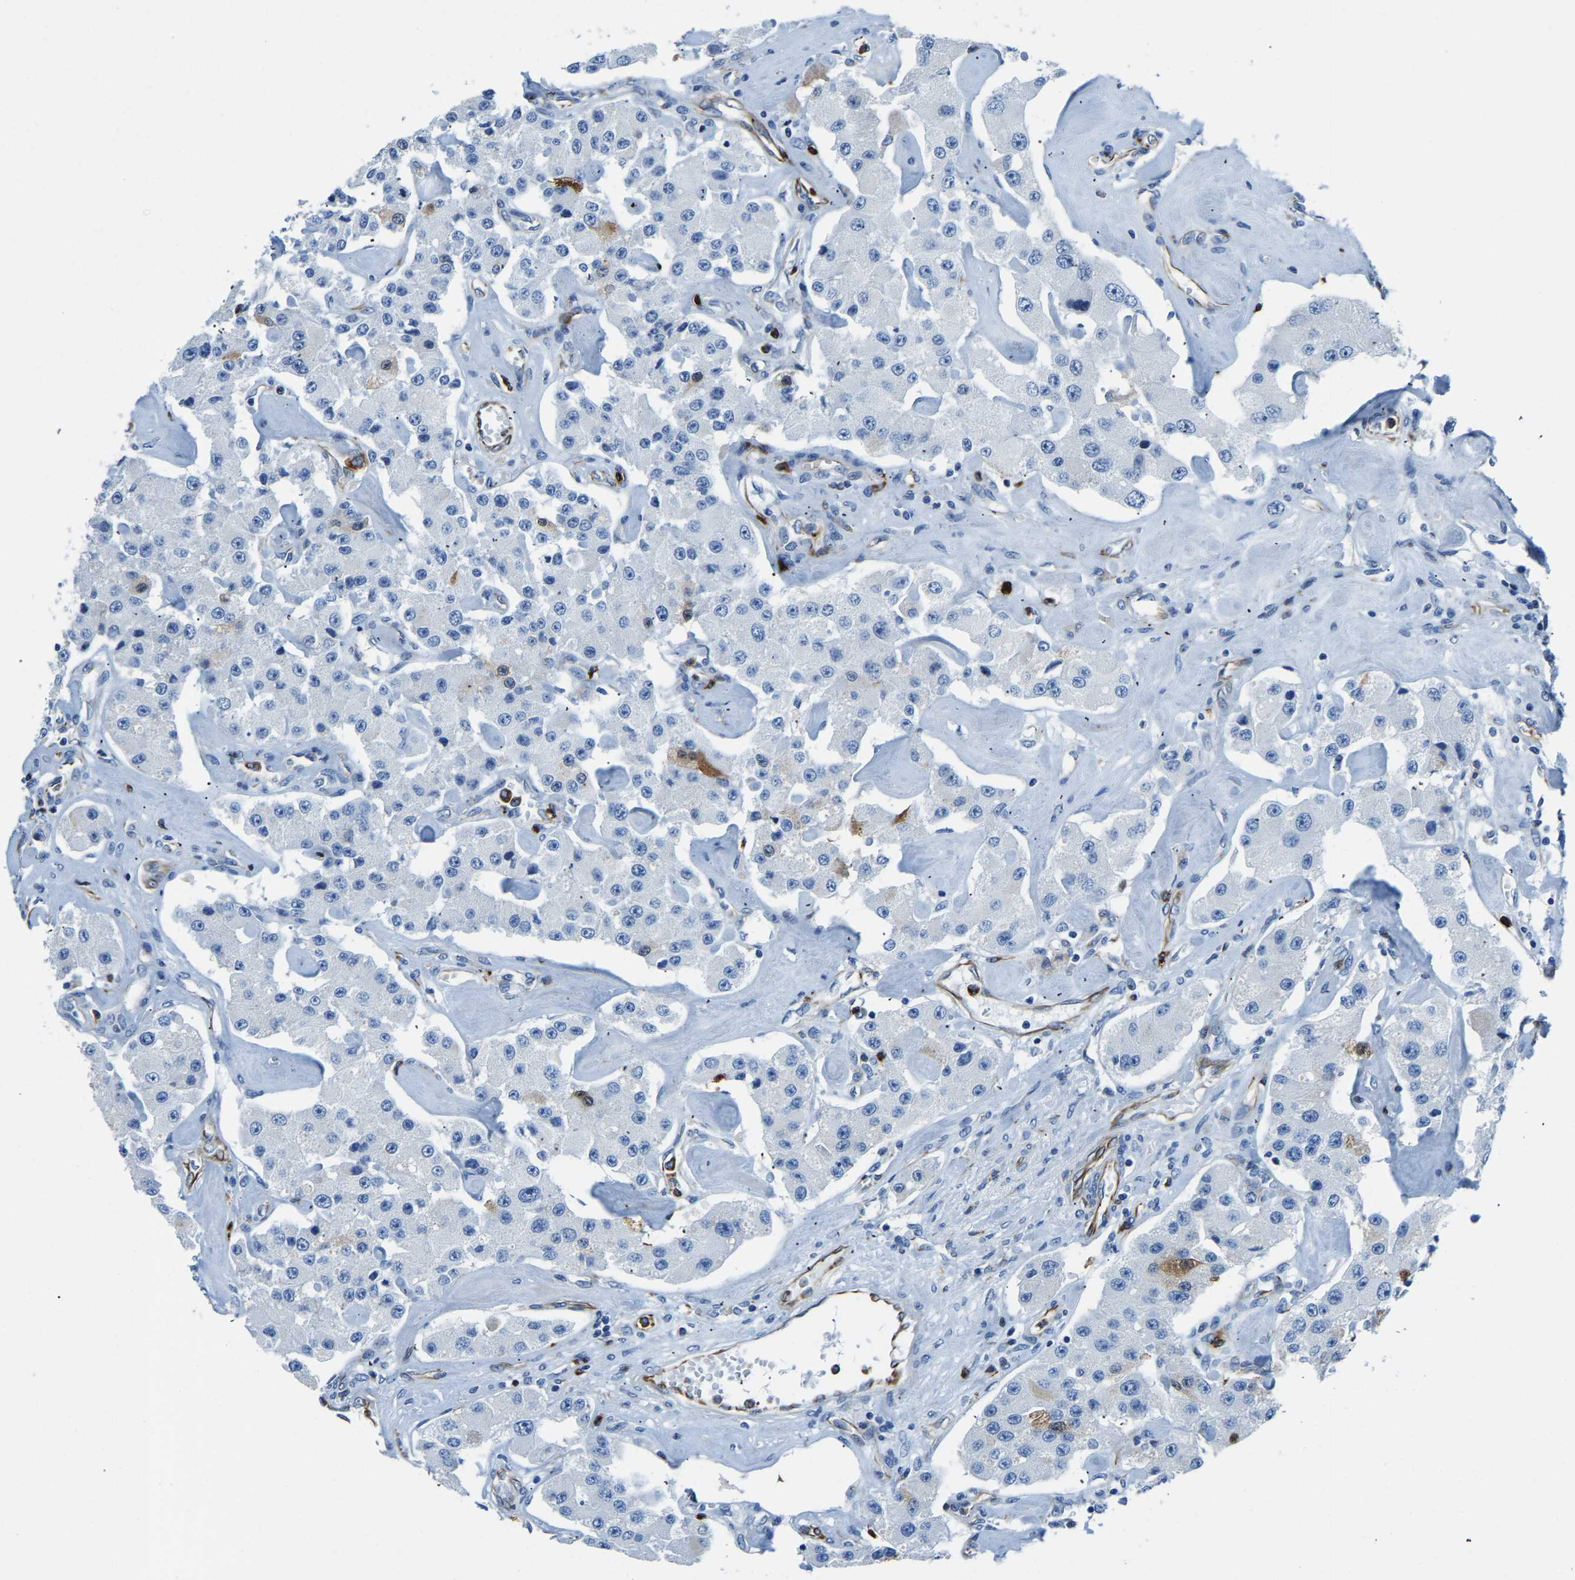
{"staining": {"intensity": "negative", "quantity": "none", "location": "none"}, "tissue": "carcinoid", "cell_type": "Tumor cells", "image_type": "cancer", "snomed": [{"axis": "morphology", "description": "Carcinoid, malignant, NOS"}, {"axis": "topography", "description": "Pancreas"}], "caption": "Tumor cells show no significant protein expression in carcinoid (malignant).", "gene": "MS4A3", "patient": {"sex": "male", "age": 41}}